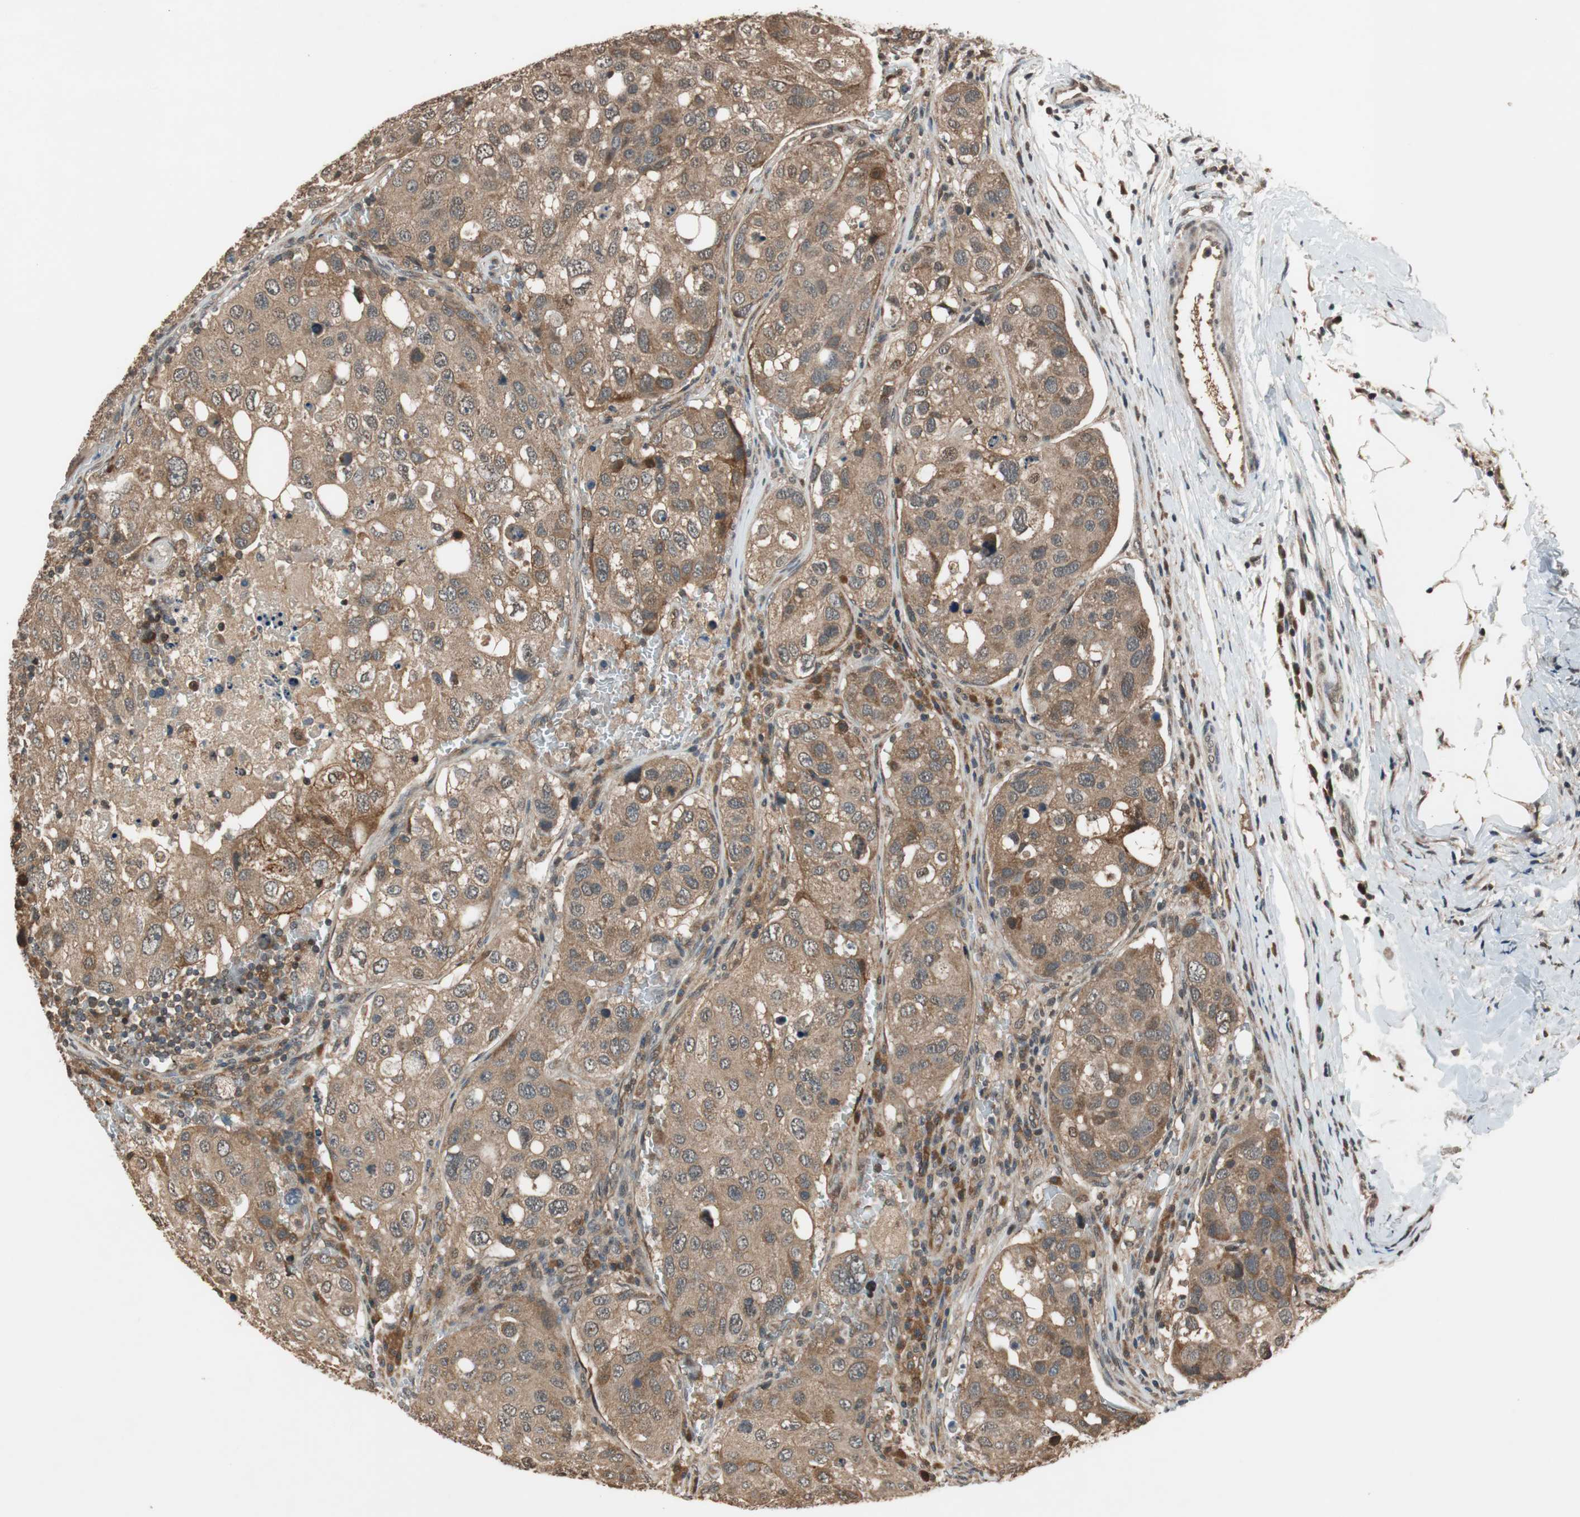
{"staining": {"intensity": "moderate", "quantity": ">75%", "location": "cytoplasmic/membranous"}, "tissue": "urothelial cancer", "cell_type": "Tumor cells", "image_type": "cancer", "snomed": [{"axis": "morphology", "description": "Urothelial carcinoma, High grade"}, {"axis": "topography", "description": "Lymph node"}, {"axis": "topography", "description": "Urinary bladder"}], "caption": "Immunohistochemistry (IHC) photomicrograph of urothelial cancer stained for a protein (brown), which exhibits medium levels of moderate cytoplasmic/membranous expression in about >75% of tumor cells.", "gene": "TMEM230", "patient": {"sex": "male", "age": 51}}